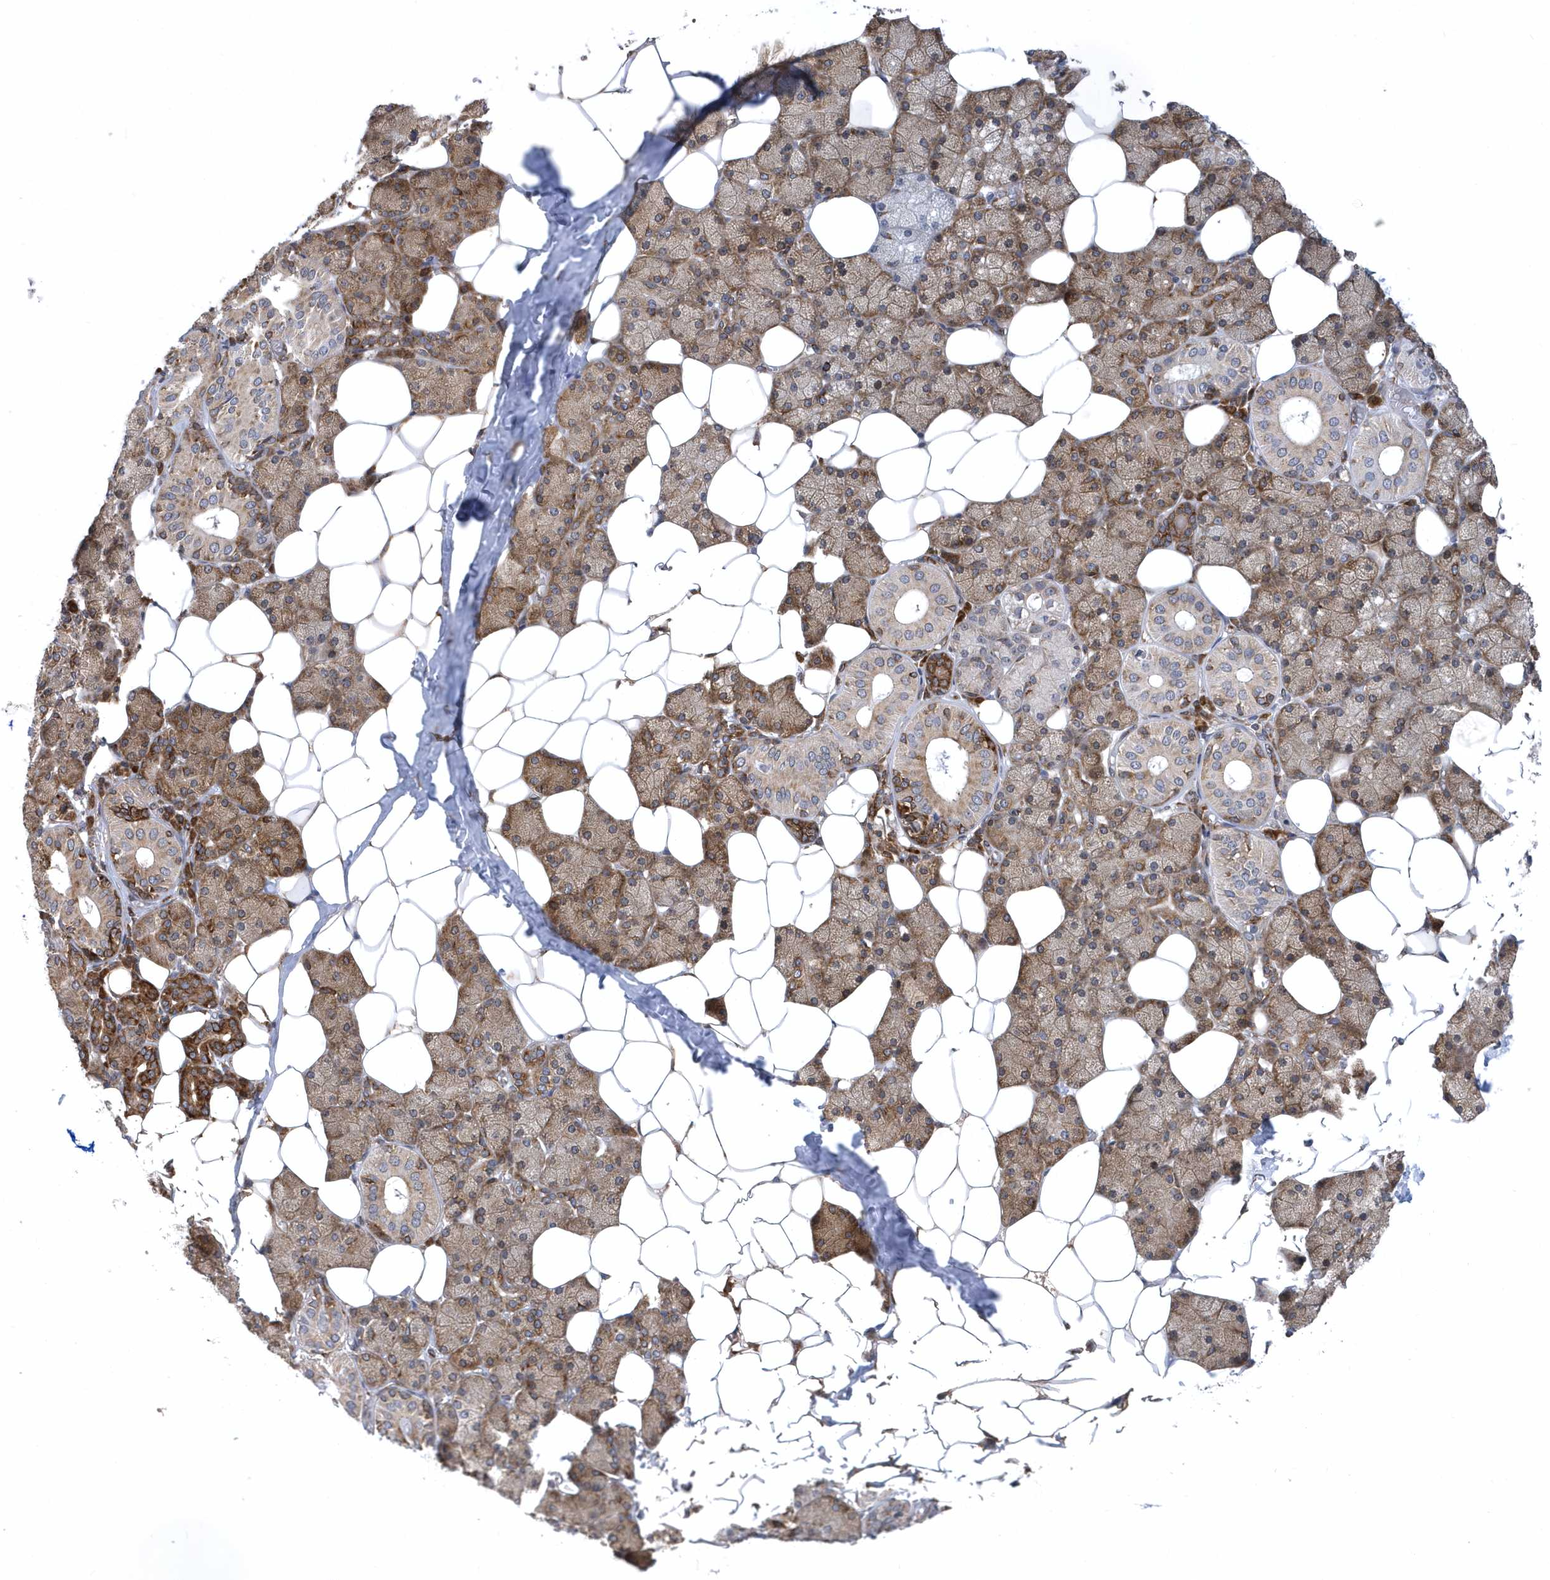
{"staining": {"intensity": "moderate", "quantity": "25%-75%", "location": "cytoplasmic/membranous"}, "tissue": "salivary gland", "cell_type": "Glandular cells", "image_type": "normal", "snomed": [{"axis": "morphology", "description": "Normal tissue, NOS"}, {"axis": "topography", "description": "Salivary gland"}], "caption": "This micrograph shows normal salivary gland stained with immunohistochemistry to label a protein in brown. The cytoplasmic/membranous of glandular cells show moderate positivity for the protein. Nuclei are counter-stained blue.", "gene": "PHF1", "patient": {"sex": "female", "age": 33}}